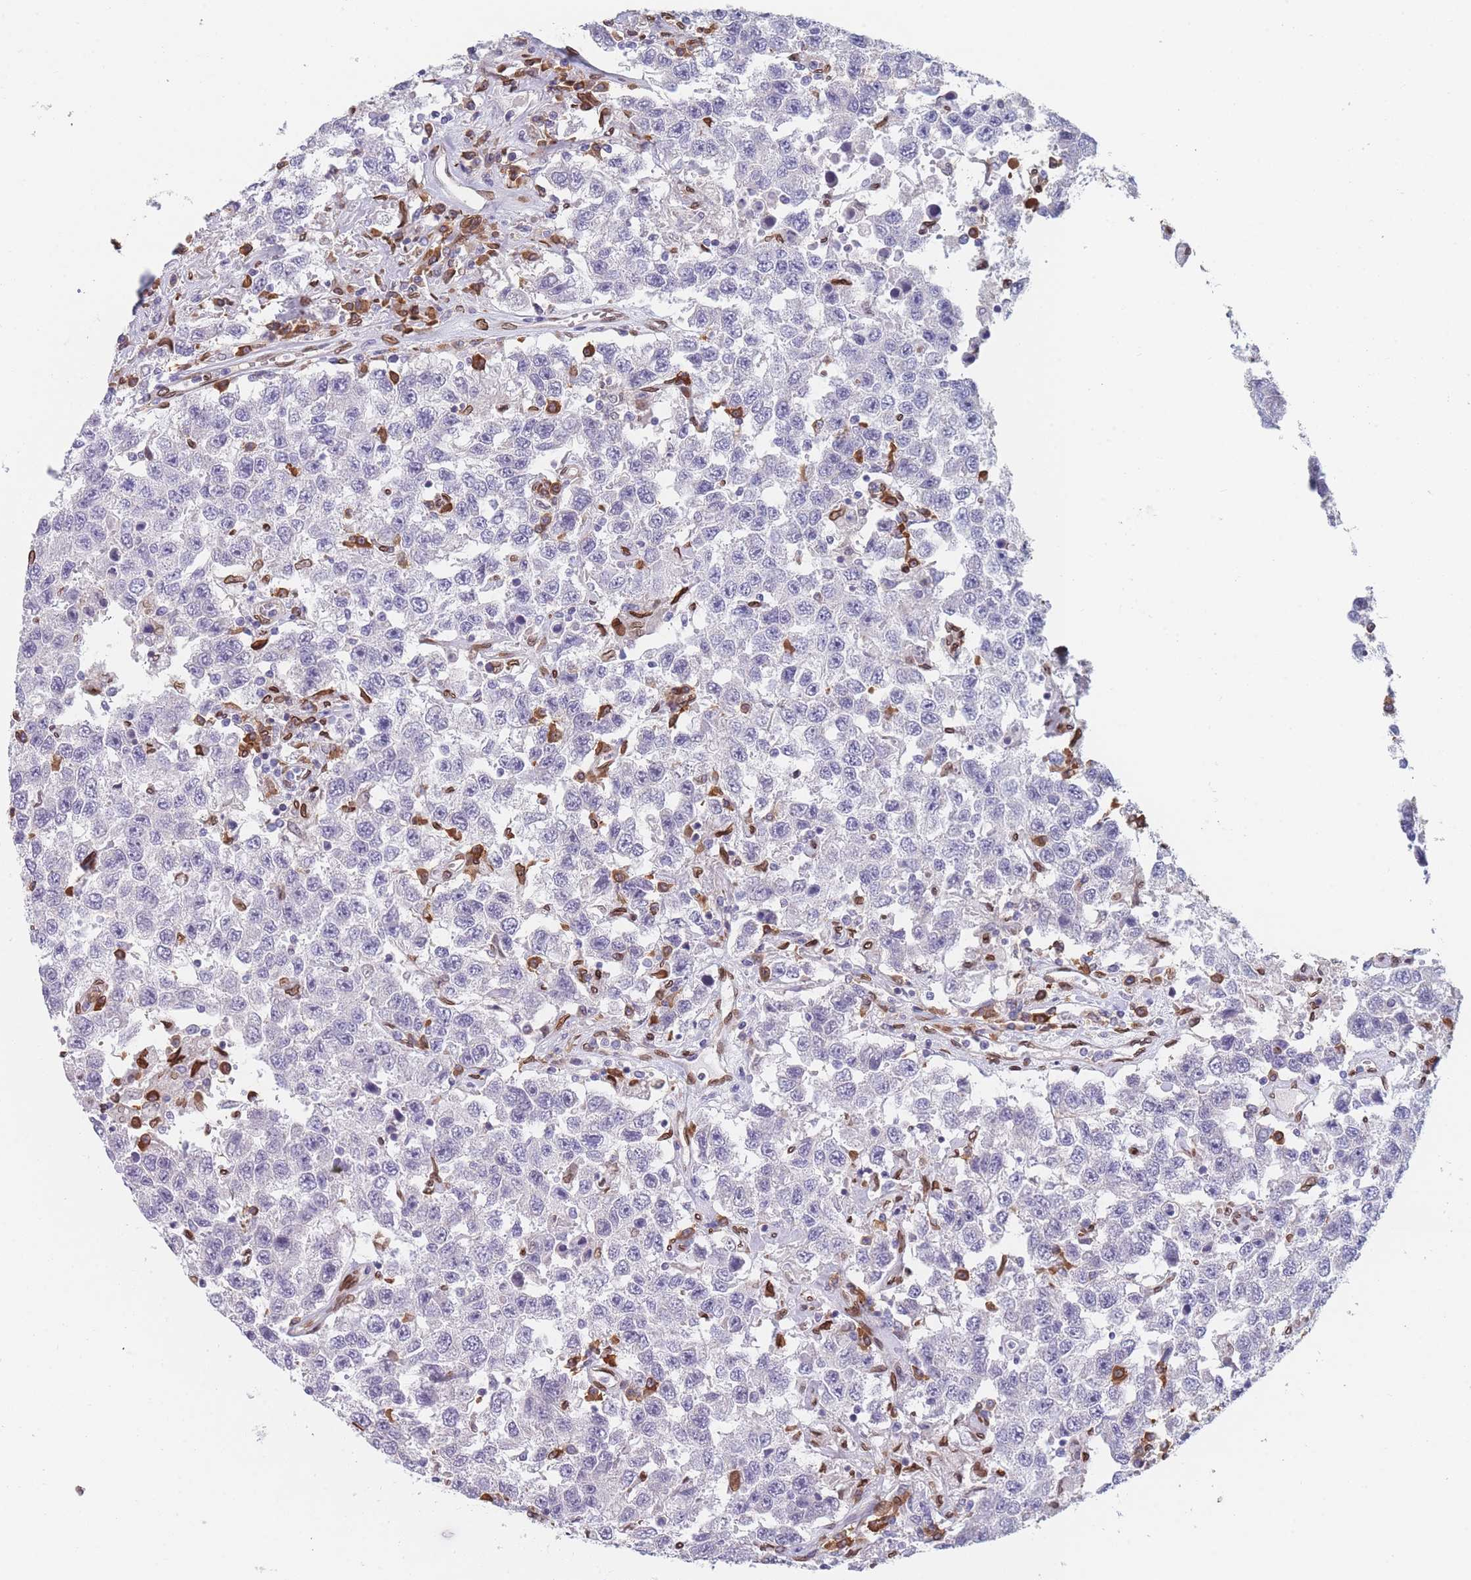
{"staining": {"intensity": "negative", "quantity": "none", "location": "none"}, "tissue": "testis cancer", "cell_type": "Tumor cells", "image_type": "cancer", "snomed": [{"axis": "morphology", "description": "Seminoma, NOS"}, {"axis": "topography", "description": "Testis"}], "caption": "Immunohistochemical staining of testis seminoma shows no significant positivity in tumor cells.", "gene": "ZBTB1", "patient": {"sex": "male", "age": 41}}